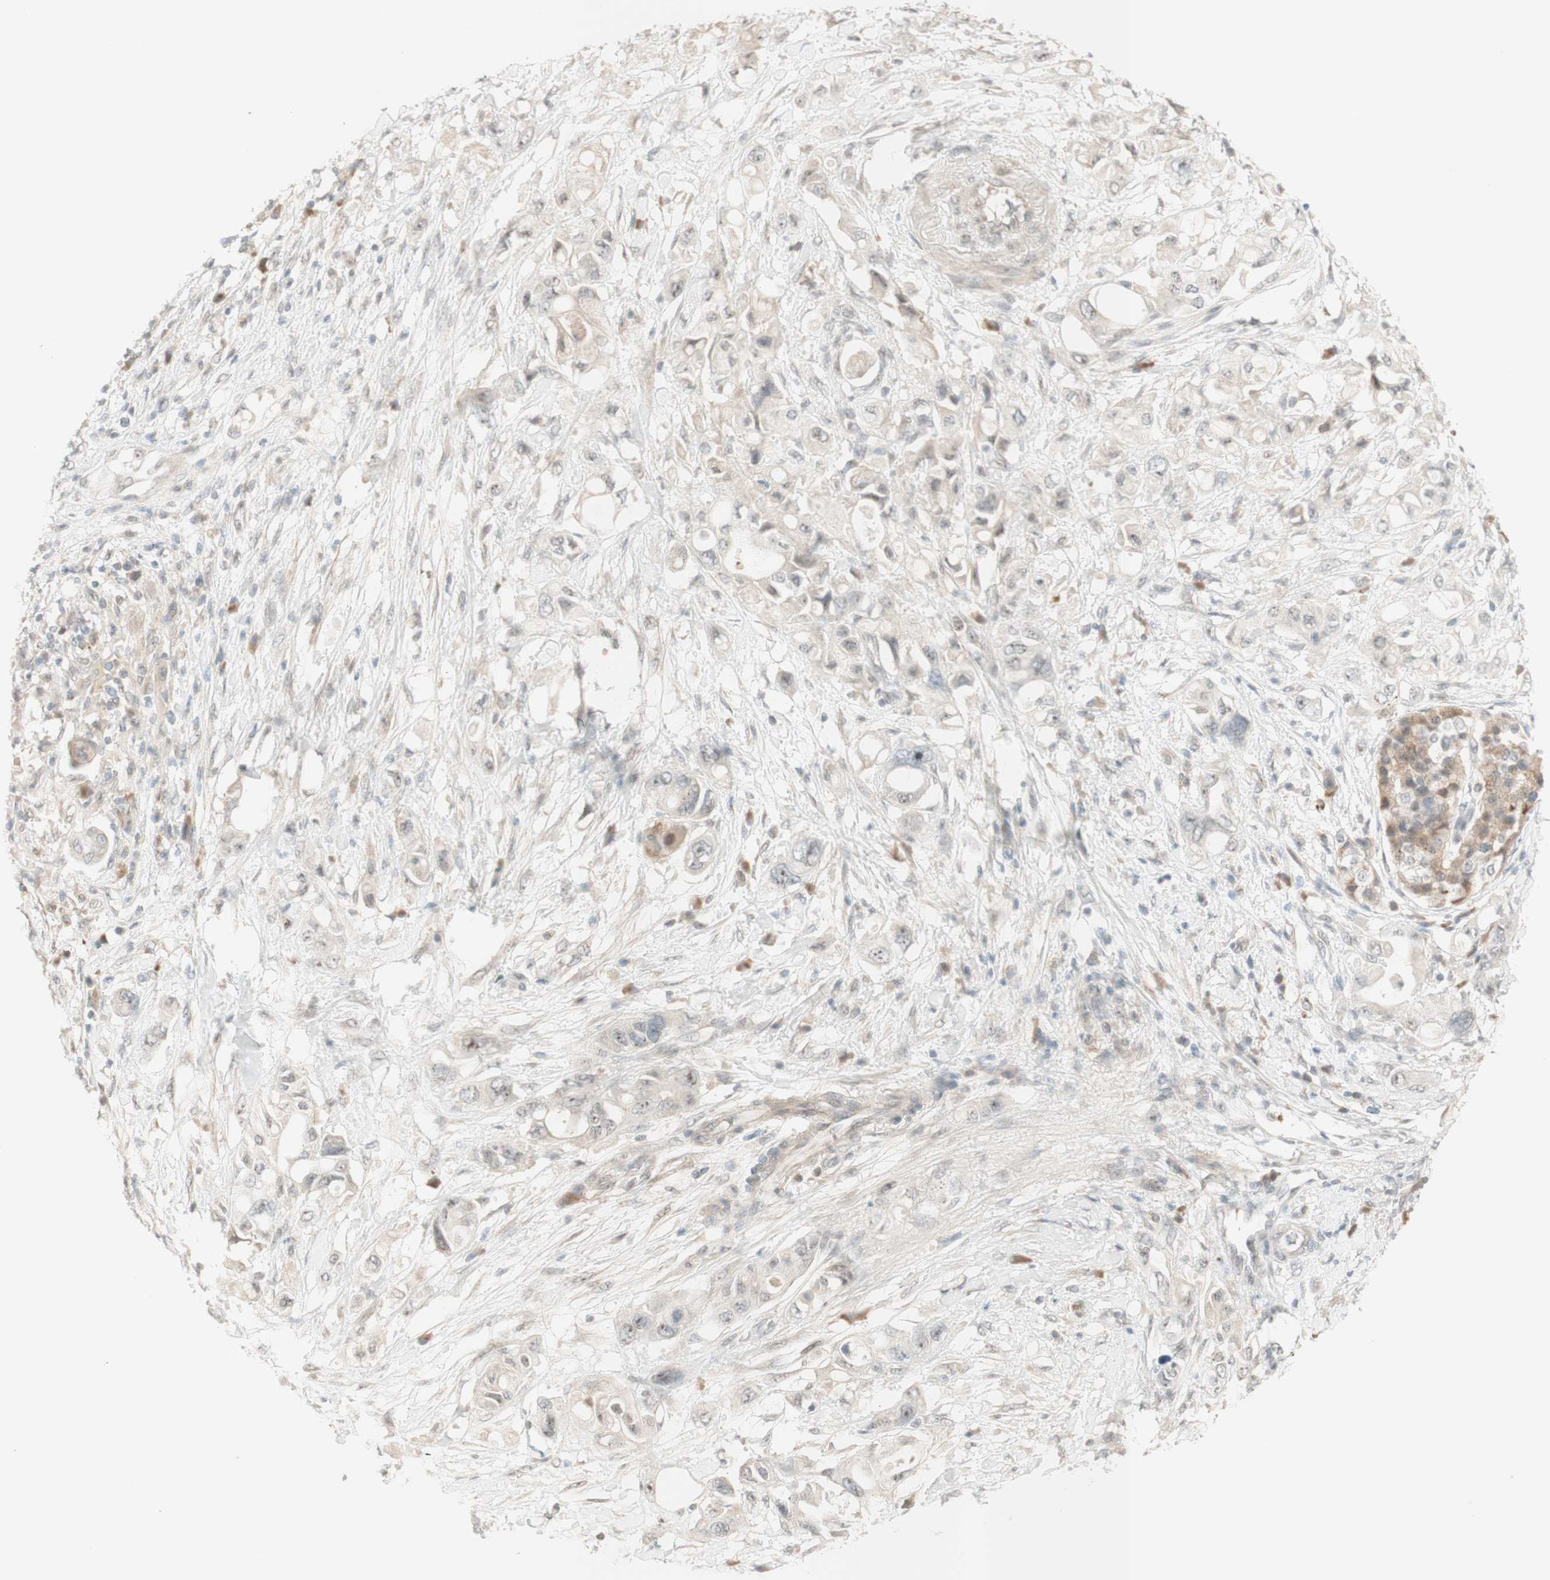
{"staining": {"intensity": "weak", "quantity": "25%-75%", "location": "cytoplasmic/membranous,nuclear"}, "tissue": "pancreatic cancer", "cell_type": "Tumor cells", "image_type": "cancer", "snomed": [{"axis": "morphology", "description": "Adenocarcinoma, NOS"}, {"axis": "topography", "description": "Pancreas"}], "caption": "High-power microscopy captured an IHC micrograph of adenocarcinoma (pancreatic), revealing weak cytoplasmic/membranous and nuclear staining in approximately 25%-75% of tumor cells.", "gene": "PLCD4", "patient": {"sex": "female", "age": 56}}